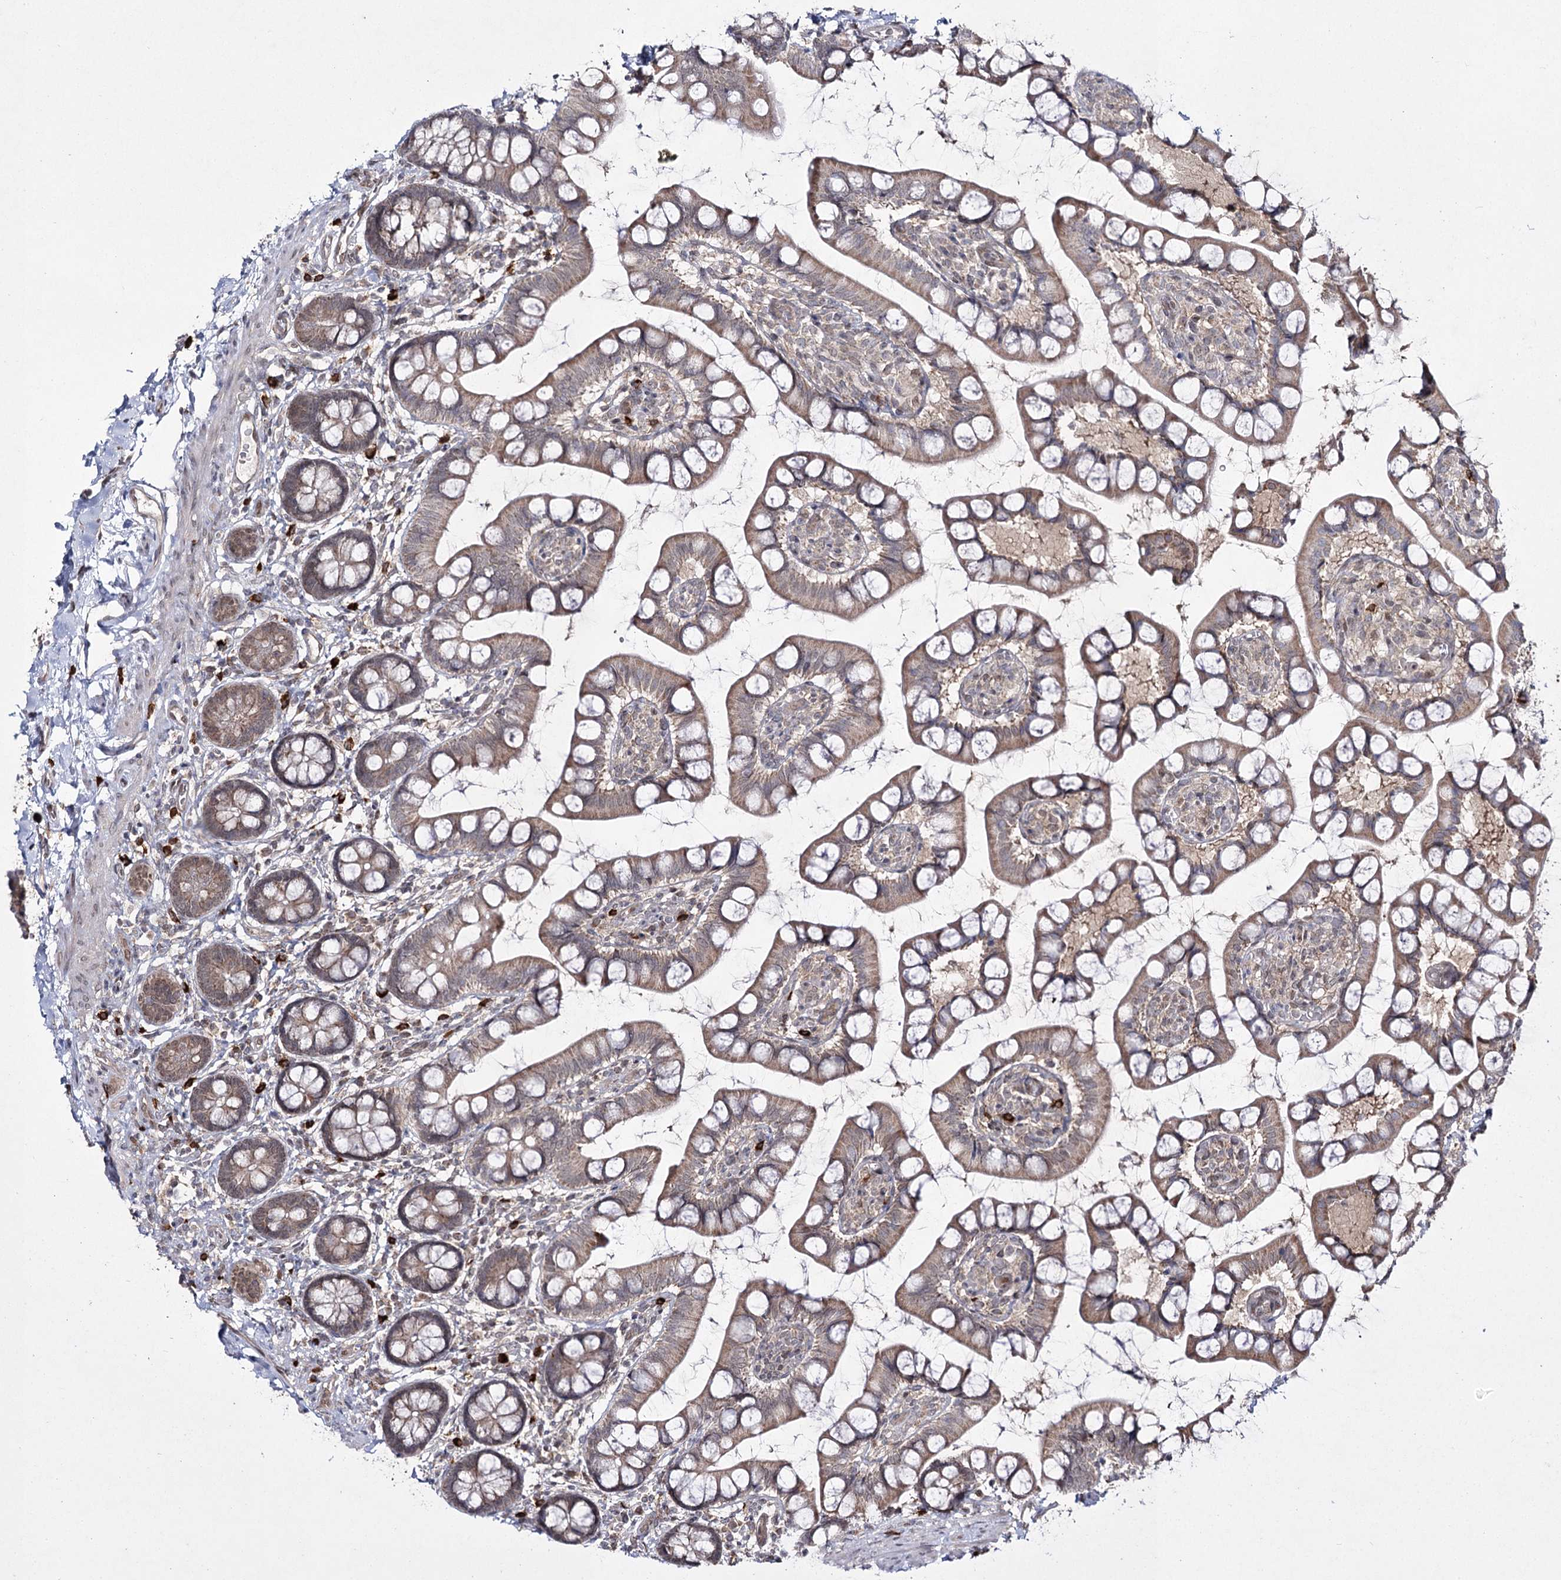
{"staining": {"intensity": "moderate", "quantity": ">75%", "location": "cytoplasmic/membranous"}, "tissue": "small intestine", "cell_type": "Glandular cells", "image_type": "normal", "snomed": [{"axis": "morphology", "description": "Normal tissue, NOS"}, {"axis": "topography", "description": "Small intestine"}], "caption": "Immunohistochemical staining of normal small intestine shows medium levels of moderate cytoplasmic/membranous positivity in approximately >75% of glandular cells. The protein of interest is stained brown, and the nuclei are stained in blue (DAB IHC with brightfield microscopy, high magnification).", "gene": "TRNT1", "patient": {"sex": "male", "age": 52}}